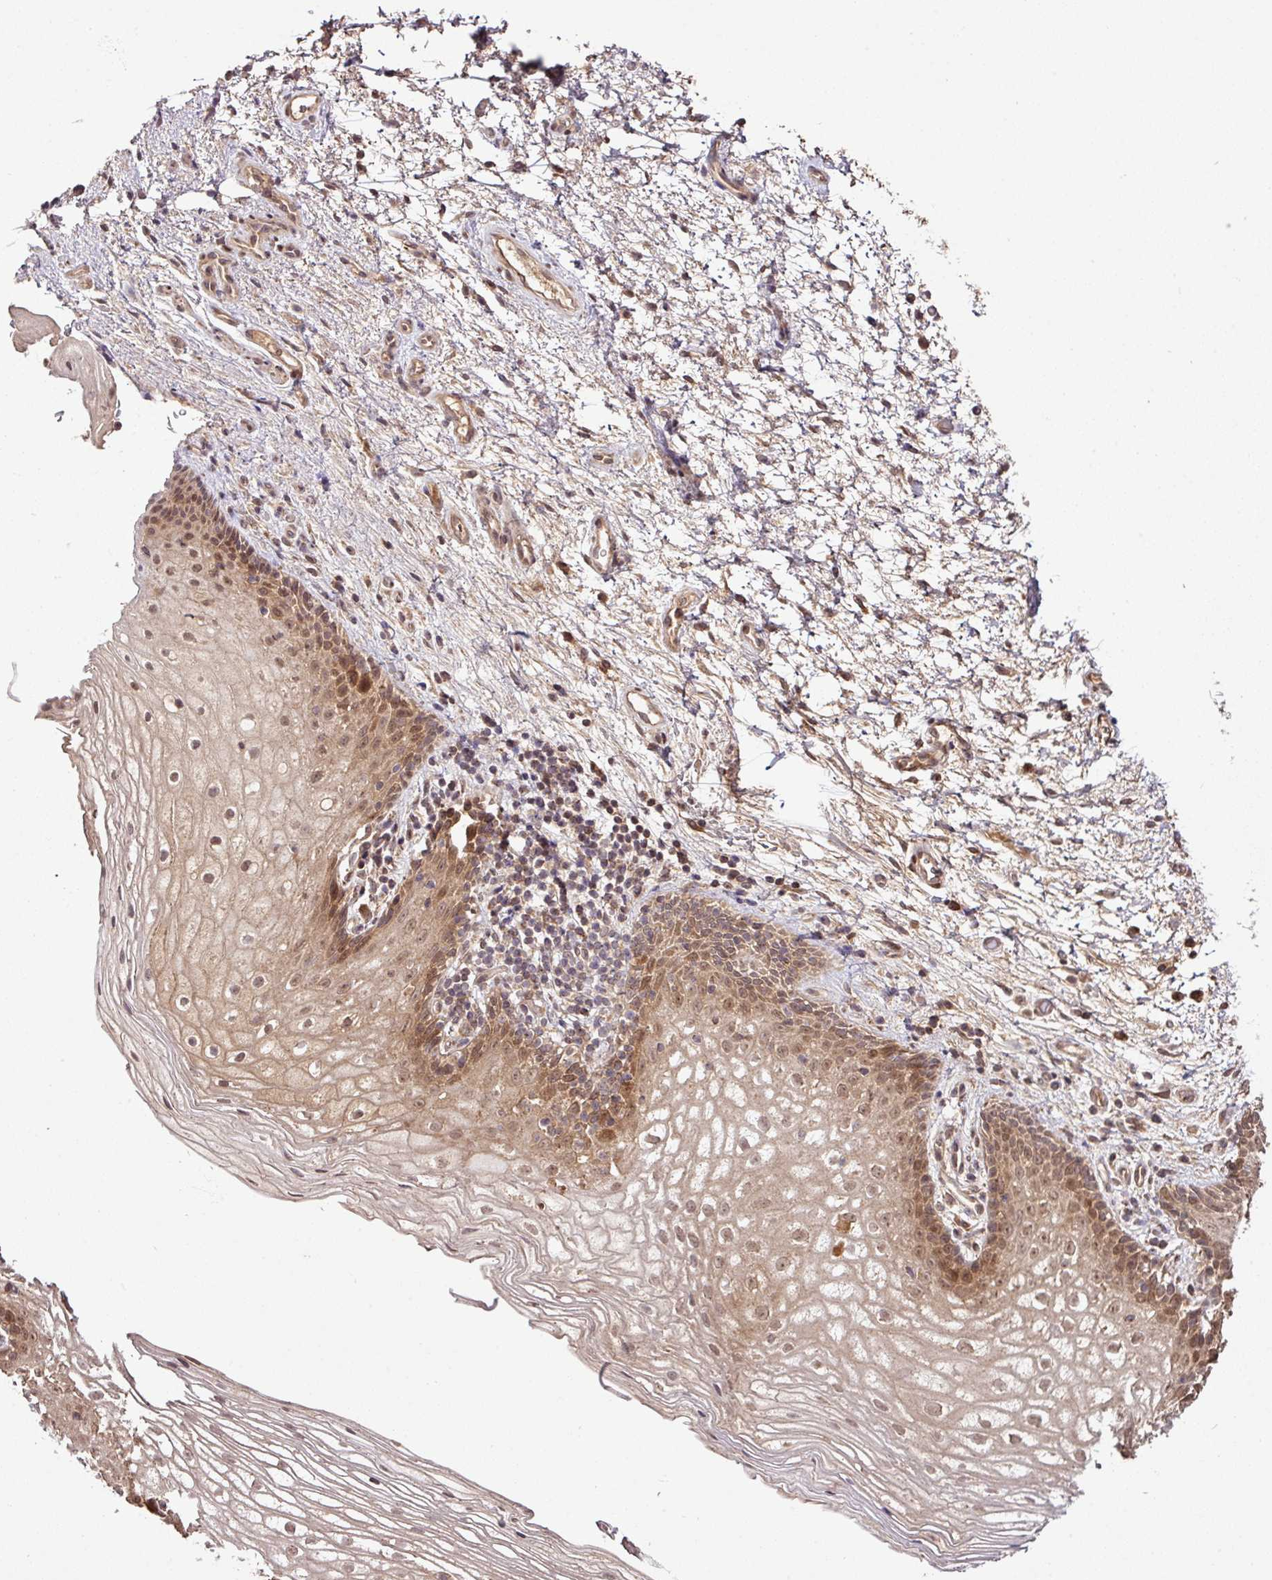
{"staining": {"intensity": "moderate", "quantity": ">75%", "location": "nuclear"}, "tissue": "vagina", "cell_type": "Squamous epithelial cells", "image_type": "normal", "snomed": [{"axis": "morphology", "description": "Normal tissue, NOS"}, {"axis": "topography", "description": "Vagina"}], "caption": "This is an image of immunohistochemistry staining of benign vagina, which shows moderate positivity in the nuclear of squamous epithelial cells.", "gene": "FAIM", "patient": {"sex": "female", "age": 47}}